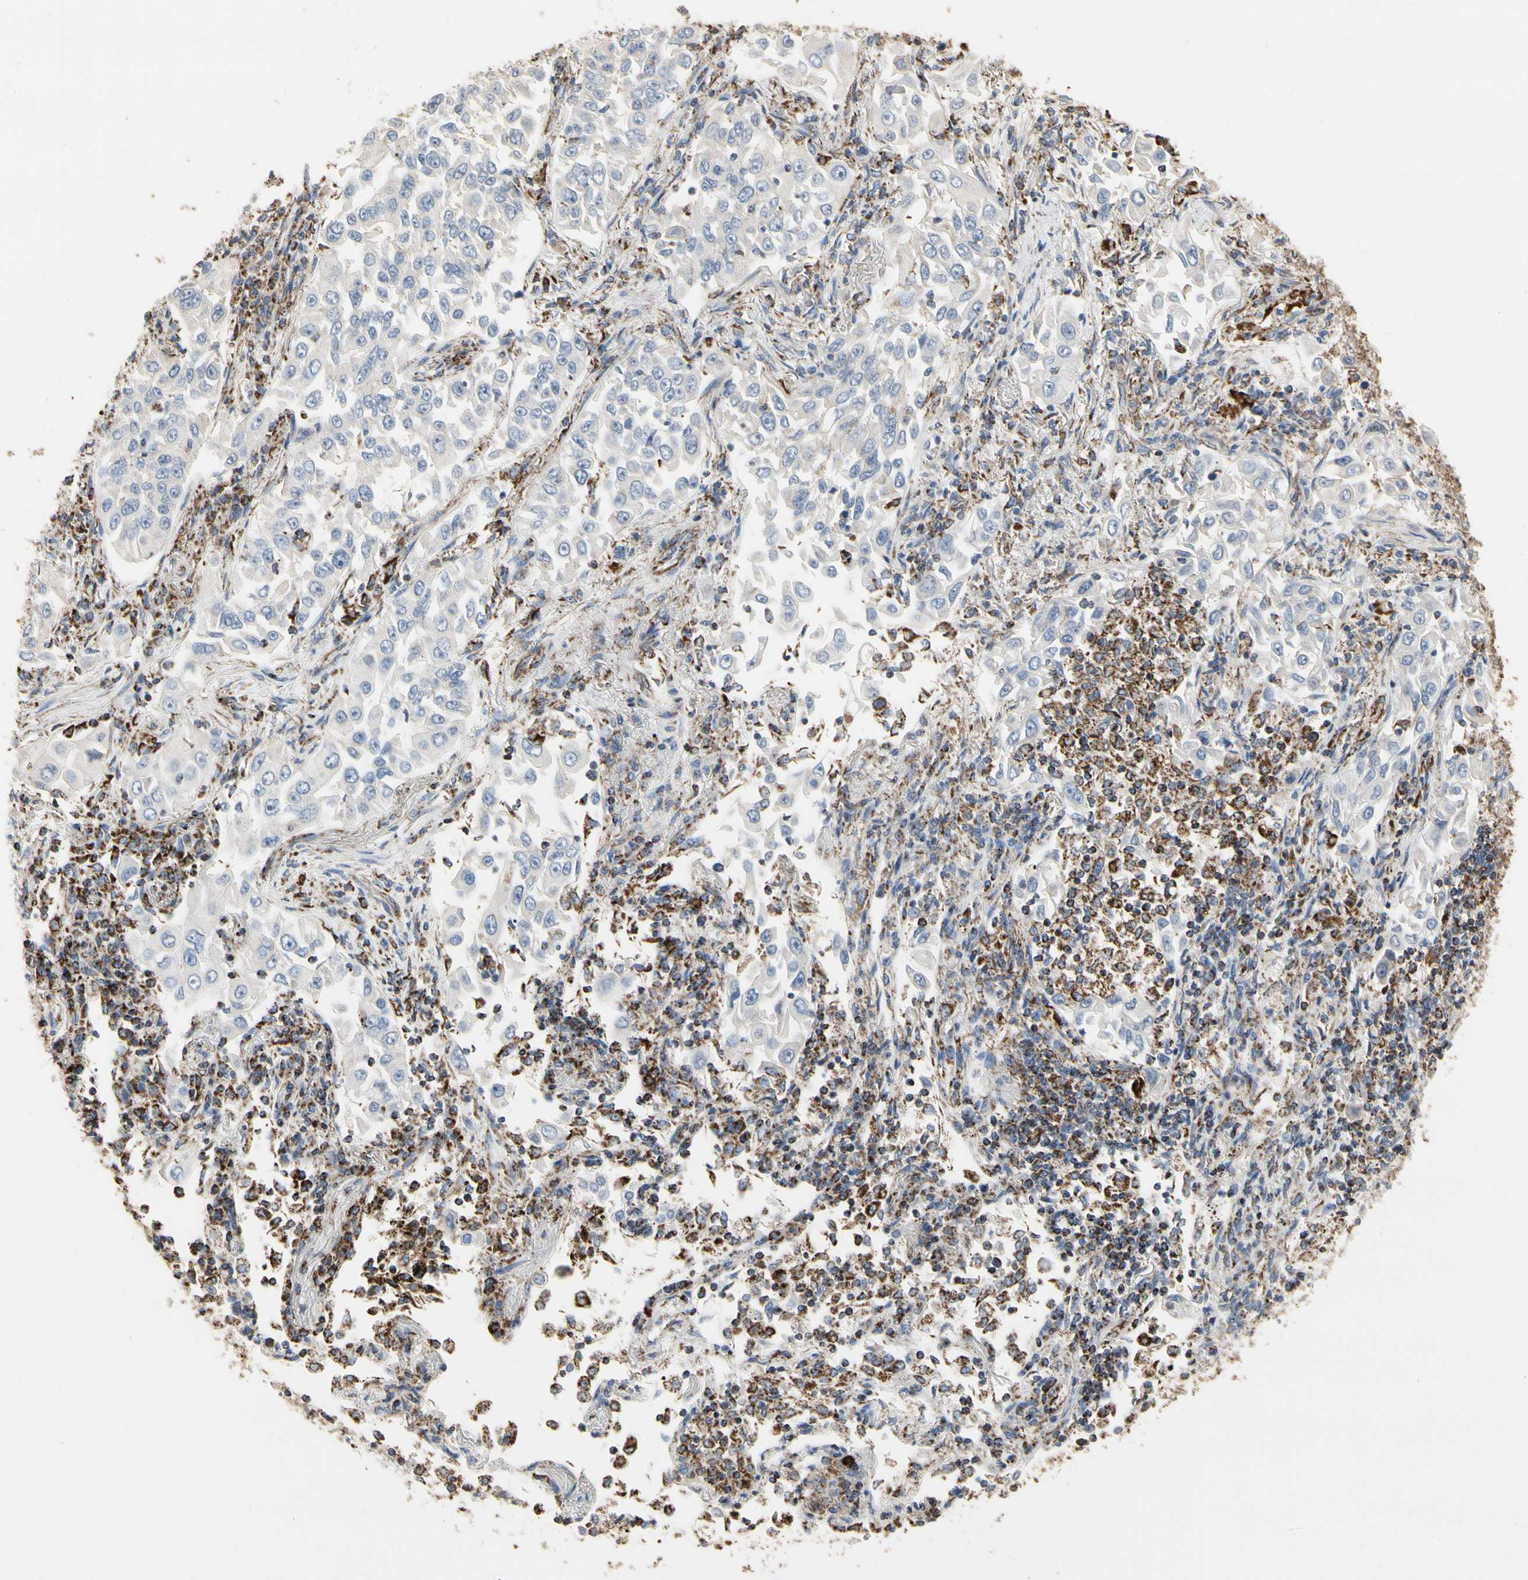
{"staining": {"intensity": "negative", "quantity": "none", "location": "none"}, "tissue": "lung cancer", "cell_type": "Tumor cells", "image_type": "cancer", "snomed": [{"axis": "morphology", "description": "Adenocarcinoma, NOS"}, {"axis": "topography", "description": "Lung"}], "caption": "This is a micrograph of immunohistochemistry staining of lung cancer, which shows no expression in tumor cells.", "gene": "TUBA1A", "patient": {"sex": "male", "age": 84}}